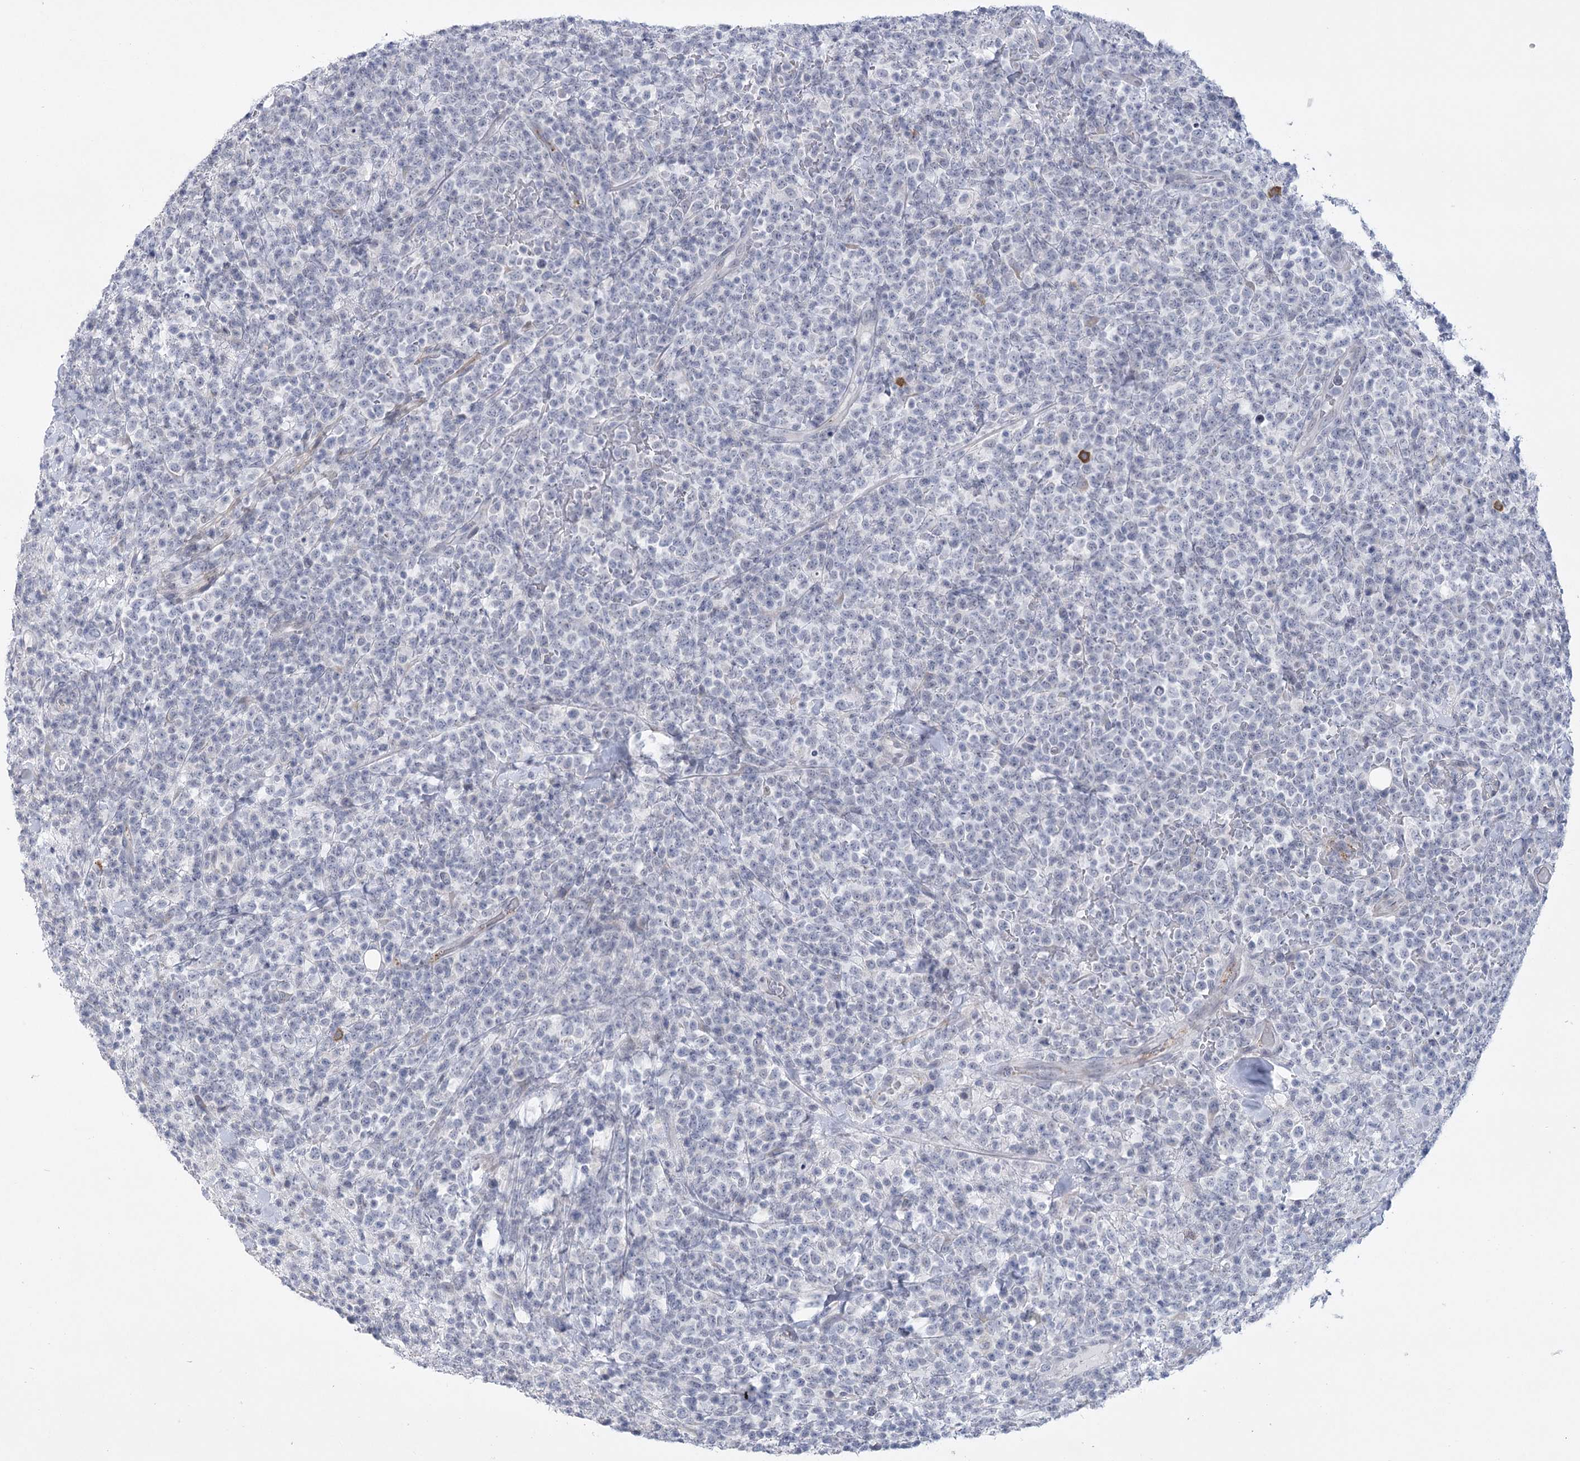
{"staining": {"intensity": "negative", "quantity": "none", "location": "none"}, "tissue": "lymphoma", "cell_type": "Tumor cells", "image_type": "cancer", "snomed": [{"axis": "morphology", "description": "Malignant lymphoma, non-Hodgkin's type, High grade"}, {"axis": "topography", "description": "Colon"}], "caption": "This is a histopathology image of IHC staining of high-grade malignant lymphoma, non-Hodgkin's type, which shows no expression in tumor cells.", "gene": "FAM76B", "patient": {"sex": "female", "age": 53}}